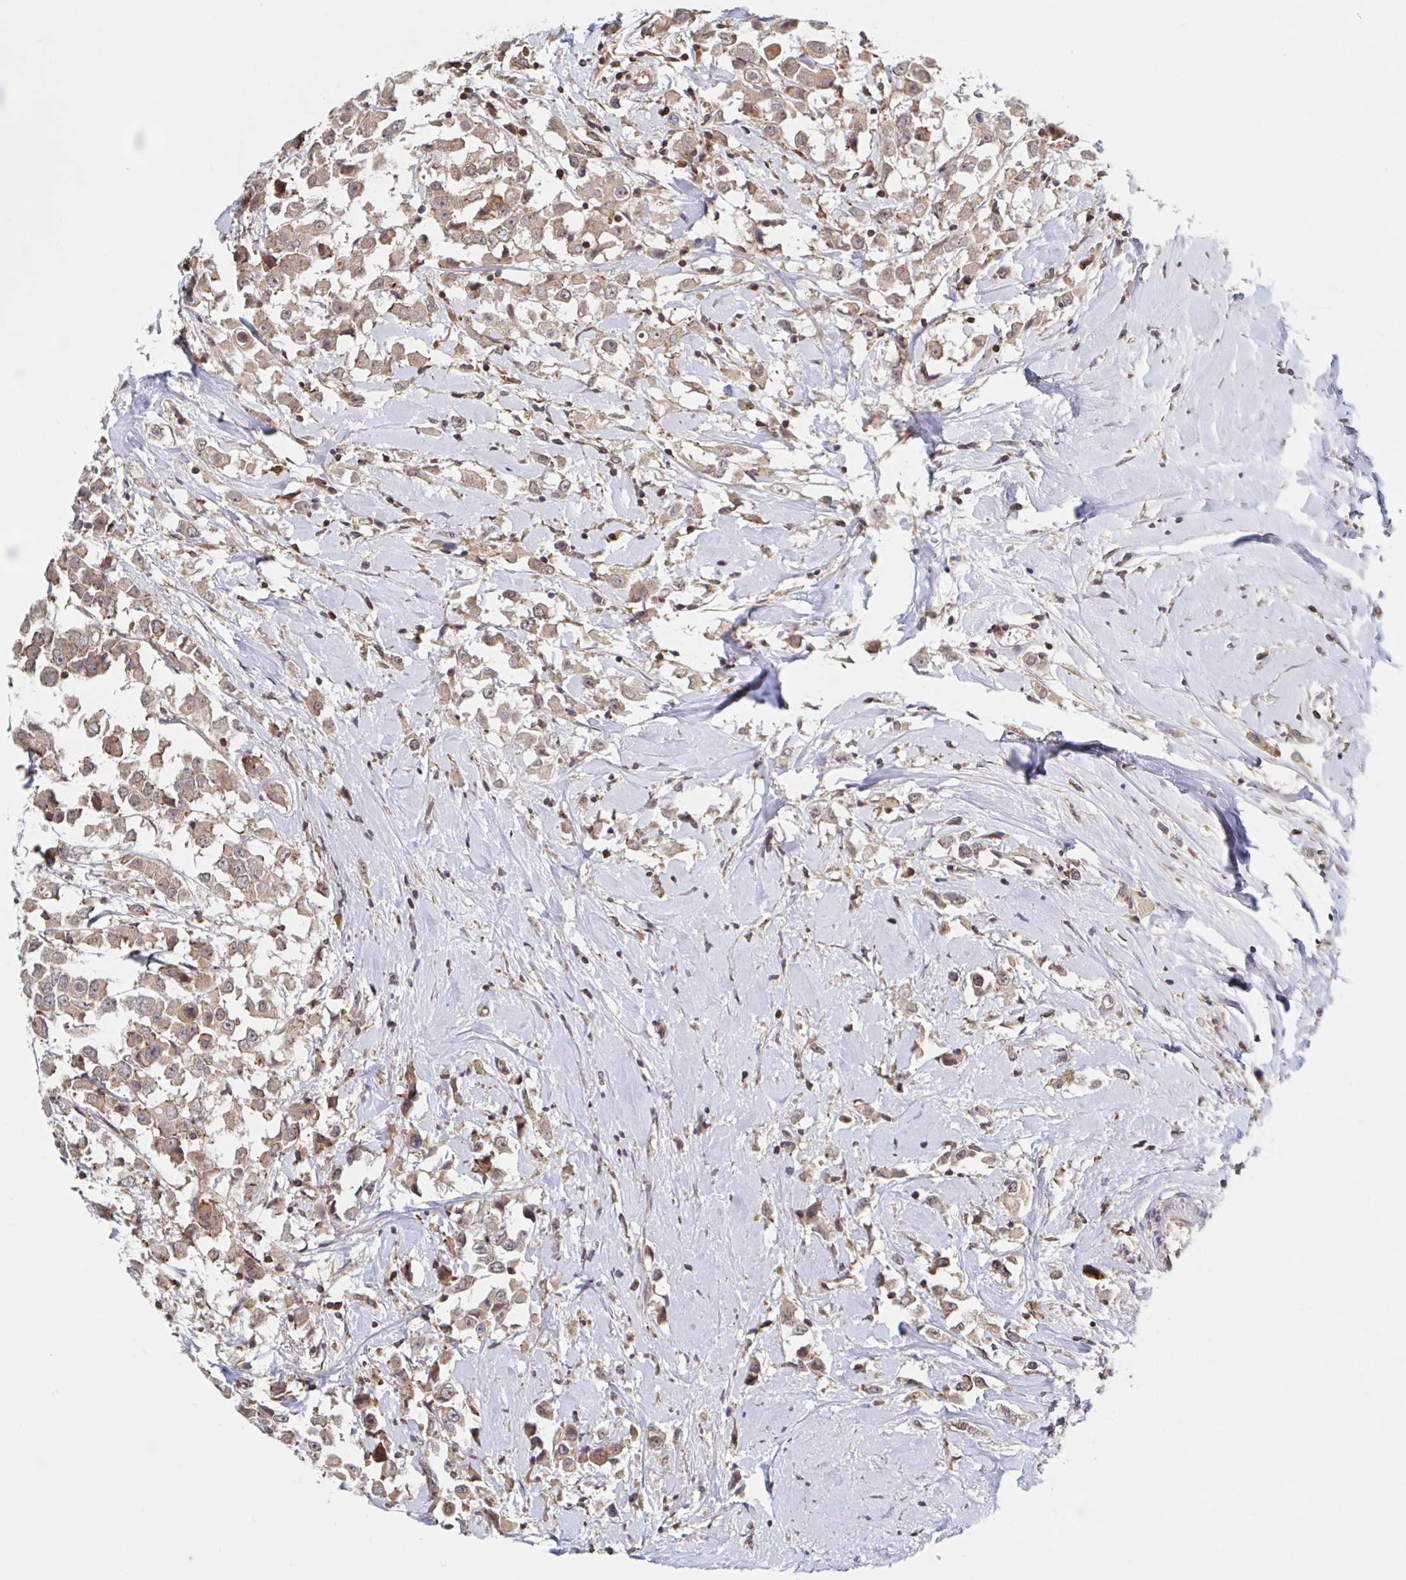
{"staining": {"intensity": "moderate", "quantity": ">75%", "location": "cytoplasmic/membranous"}, "tissue": "breast cancer", "cell_type": "Tumor cells", "image_type": "cancer", "snomed": [{"axis": "morphology", "description": "Duct carcinoma"}, {"axis": "topography", "description": "Breast"}], "caption": "A photomicrograph of human infiltrating ductal carcinoma (breast) stained for a protein shows moderate cytoplasmic/membranous brown staining in tumor cells.", "gene": "DHRS12", "patient": {"sex": "female", "age": 61}}